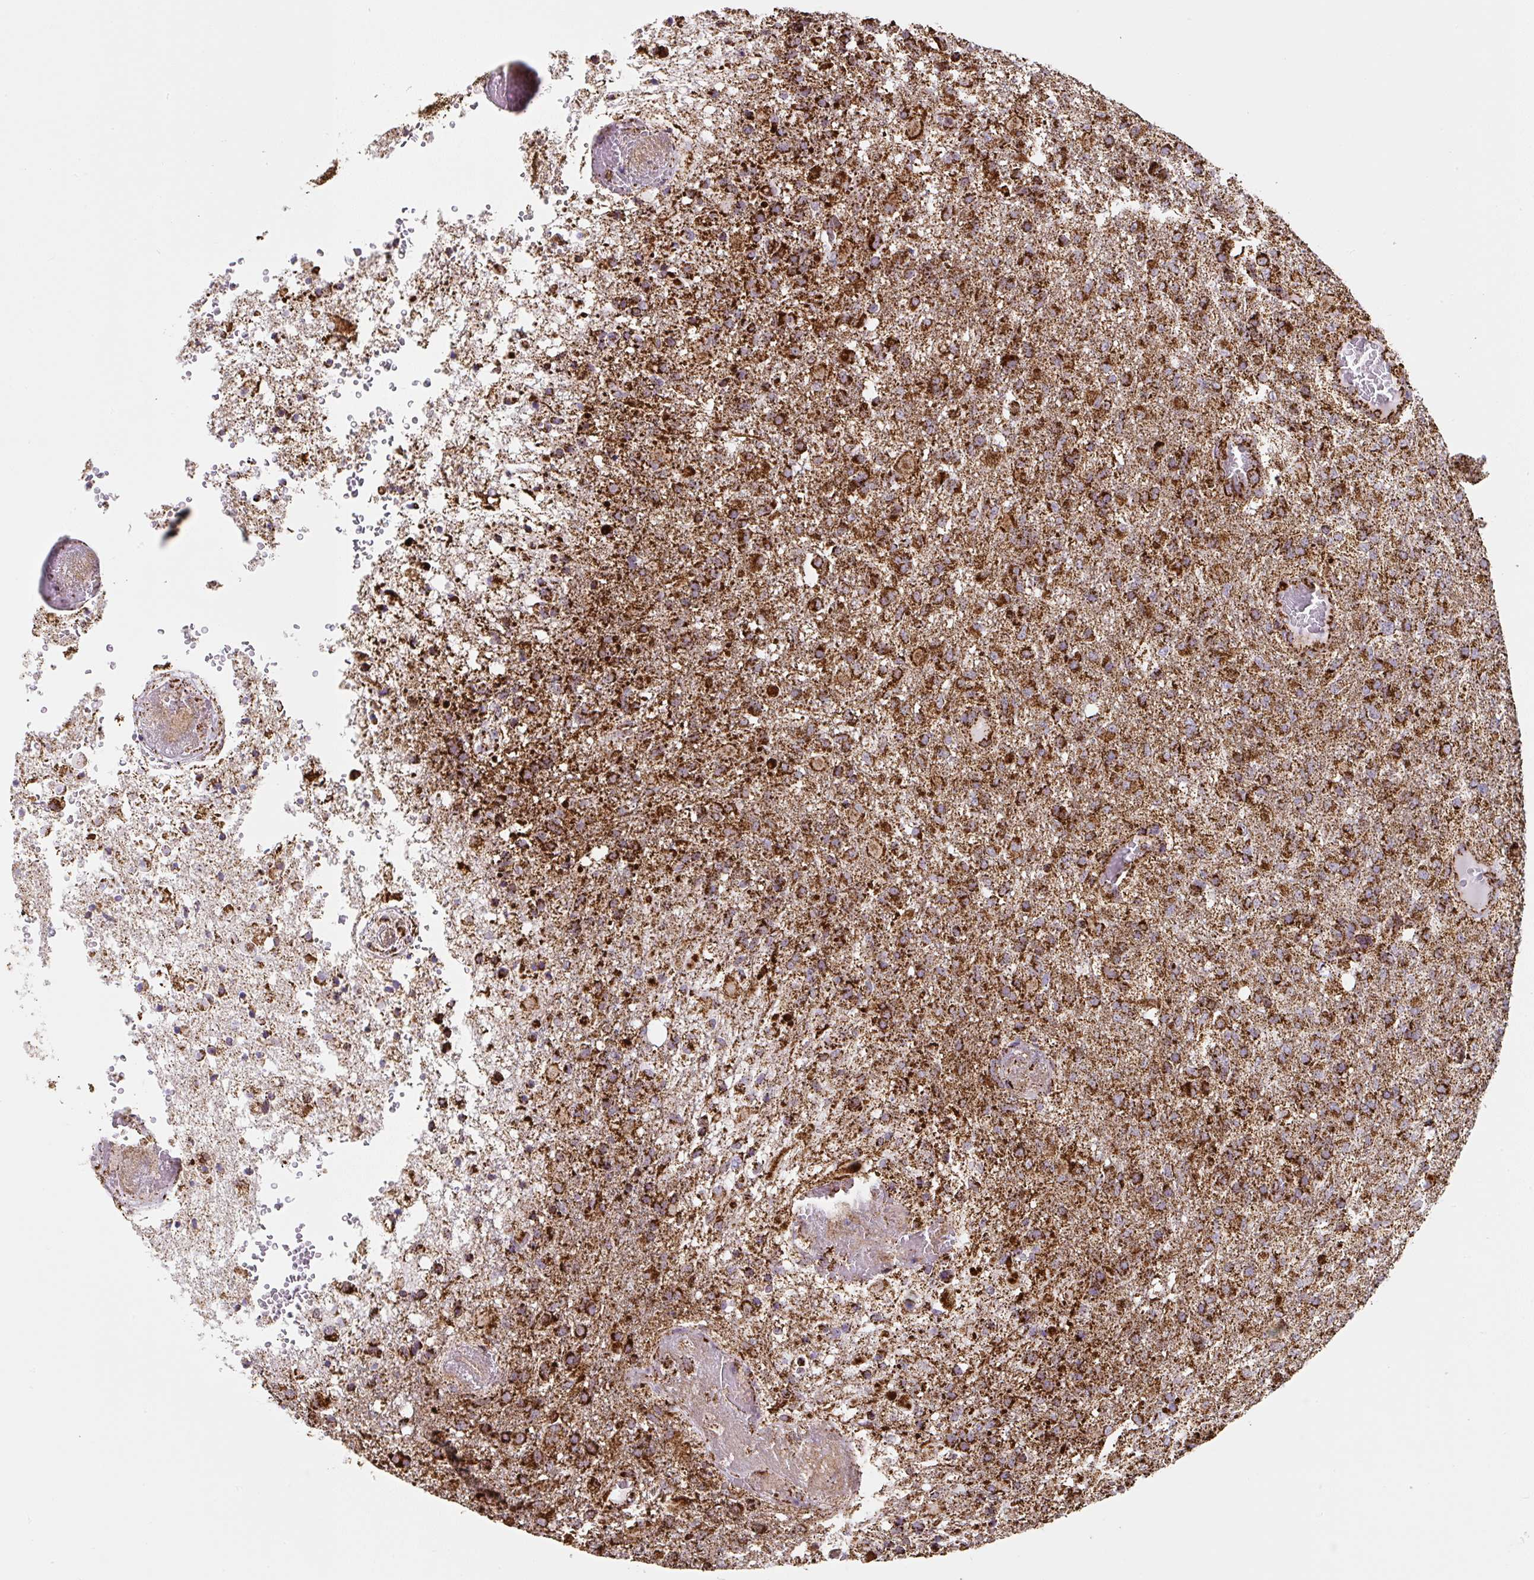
{"staining": {"intensity": "strong", "quantity": ">75%", "location": "cytoplasmic/membranous"}, "tissue": "glioma", "cell_type": "Tumor cells", "image_type": "cancer", "snomed": [{"axis": "morphology", "description": "Glioma, malignant, High grade"}, {"axis": "topography", "description": "Brain"}], "caption": "This is a photomicrograph of IHC staining of glioma, which shows strong positivity in the cytoplasmic/membranous of tumor cells.", "gene": "ATP5F1A", "patient": {"sex": "female", "age": 74}}